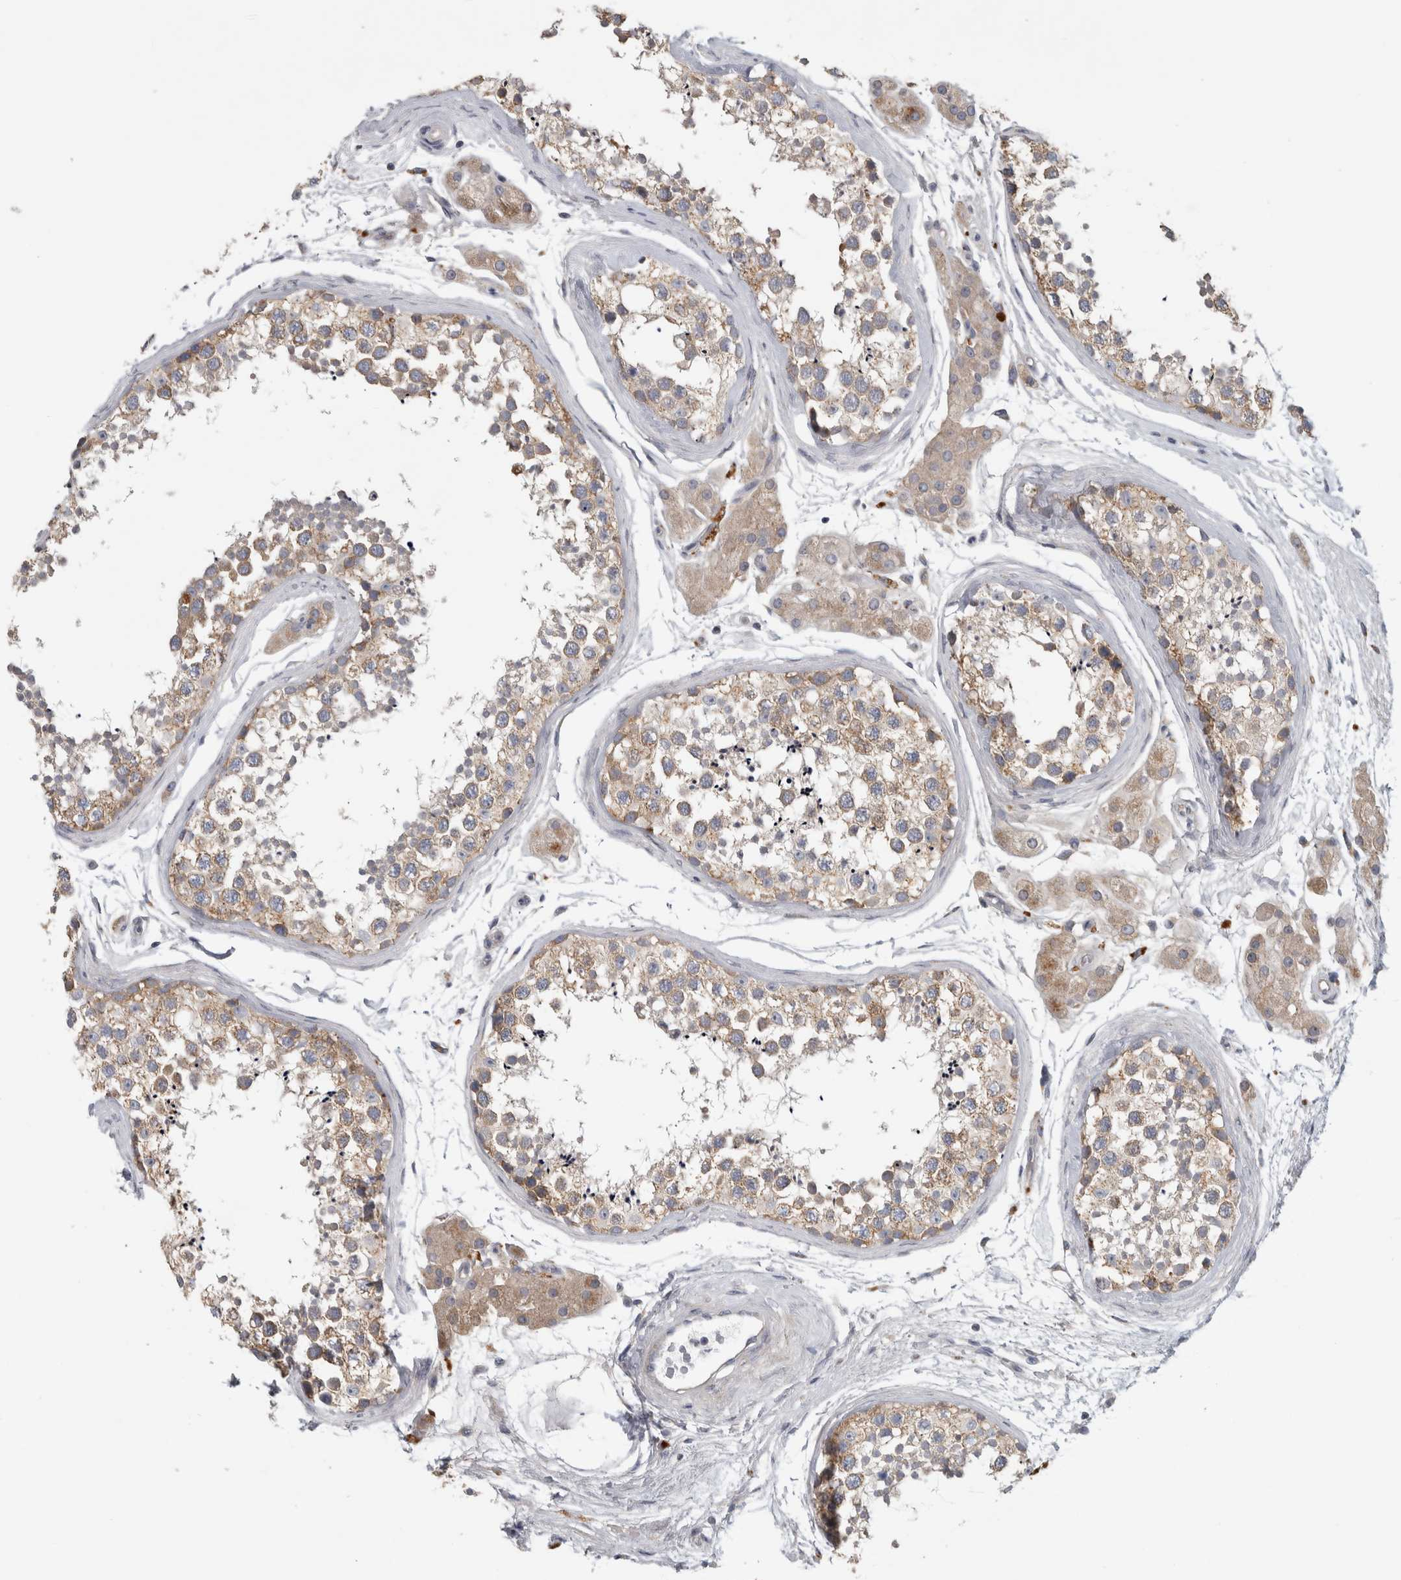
{"staining": {"intensity": "weak", "quantity": ">75%", "location": "cytoplasmic/membranous"}, "tissue": "testis", "cell_type": "Cells in seminiferous ducts", "image_type": "normal", "snomed": [{"axis": "morphology", "description": "Normal tissue, NOS"}, {"axis": "topography", "description": "Testis"}], "caption": "Weak cytoplasmic/membranous protein staining is appreciated in about >75% of cells in seminiferous ducts in testis. (DAB = brown stain, brightfield microscopy at high magnification).", "gene": "ATXN2", "patient": {"sex": "male", "age": 56}}